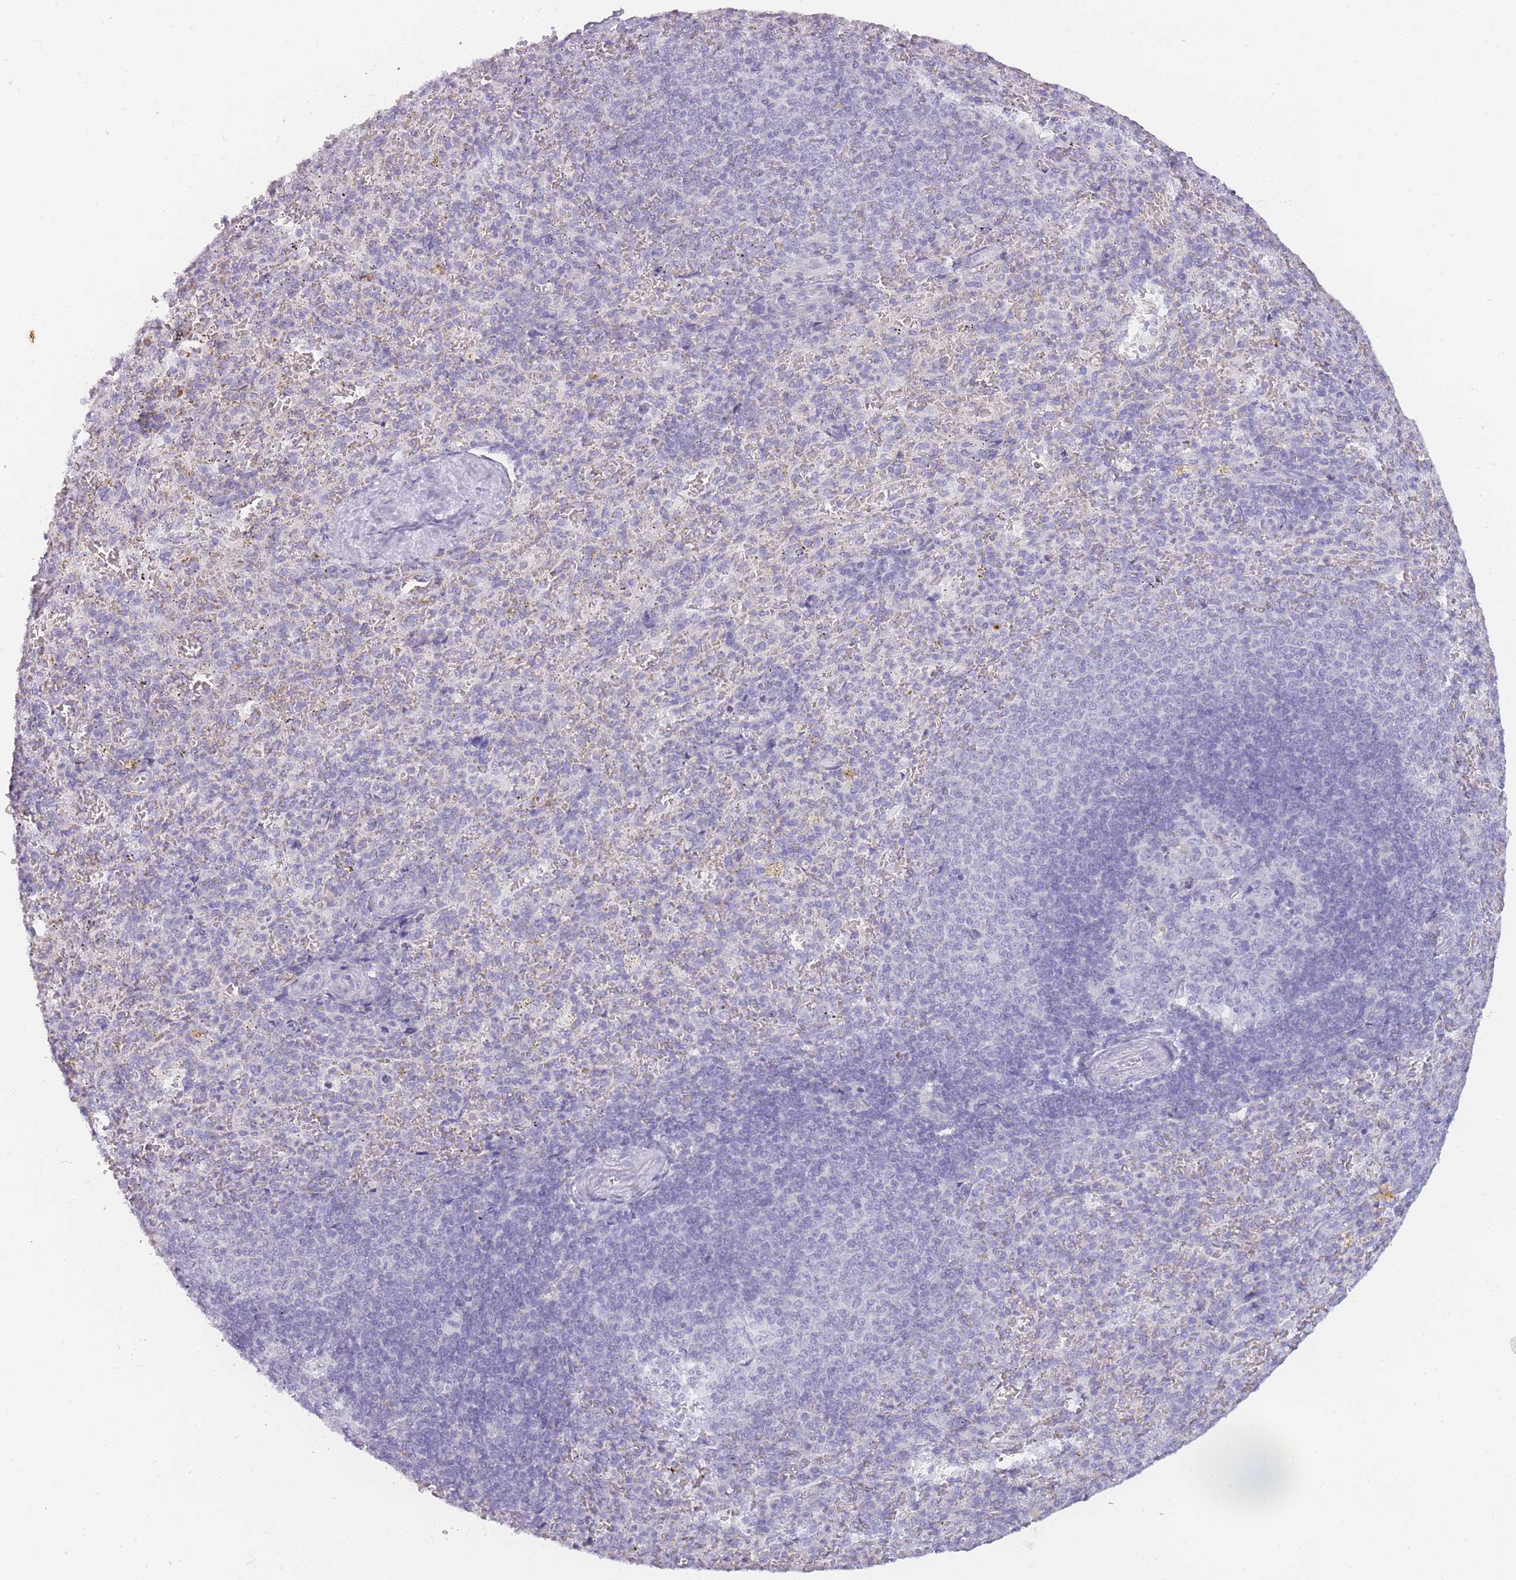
{"staining": {"intensity": "negative", "quantity": "none", "location": "none"}, "tissue": "spleen", "cell_type": "Cells in red pulp", "image_type": "normal", "snomed": [{"axis": "morphology", "description": "Normal tissue, NOS"}, {"axis": "topography", "description": "Spleen"}], "caption": "This is an immunohistochemistry (IHC) image of benign spleen. There is no staining in cells in red pulp.", "gene": "INS", "patient": {"sex": "female", "age": 21}}